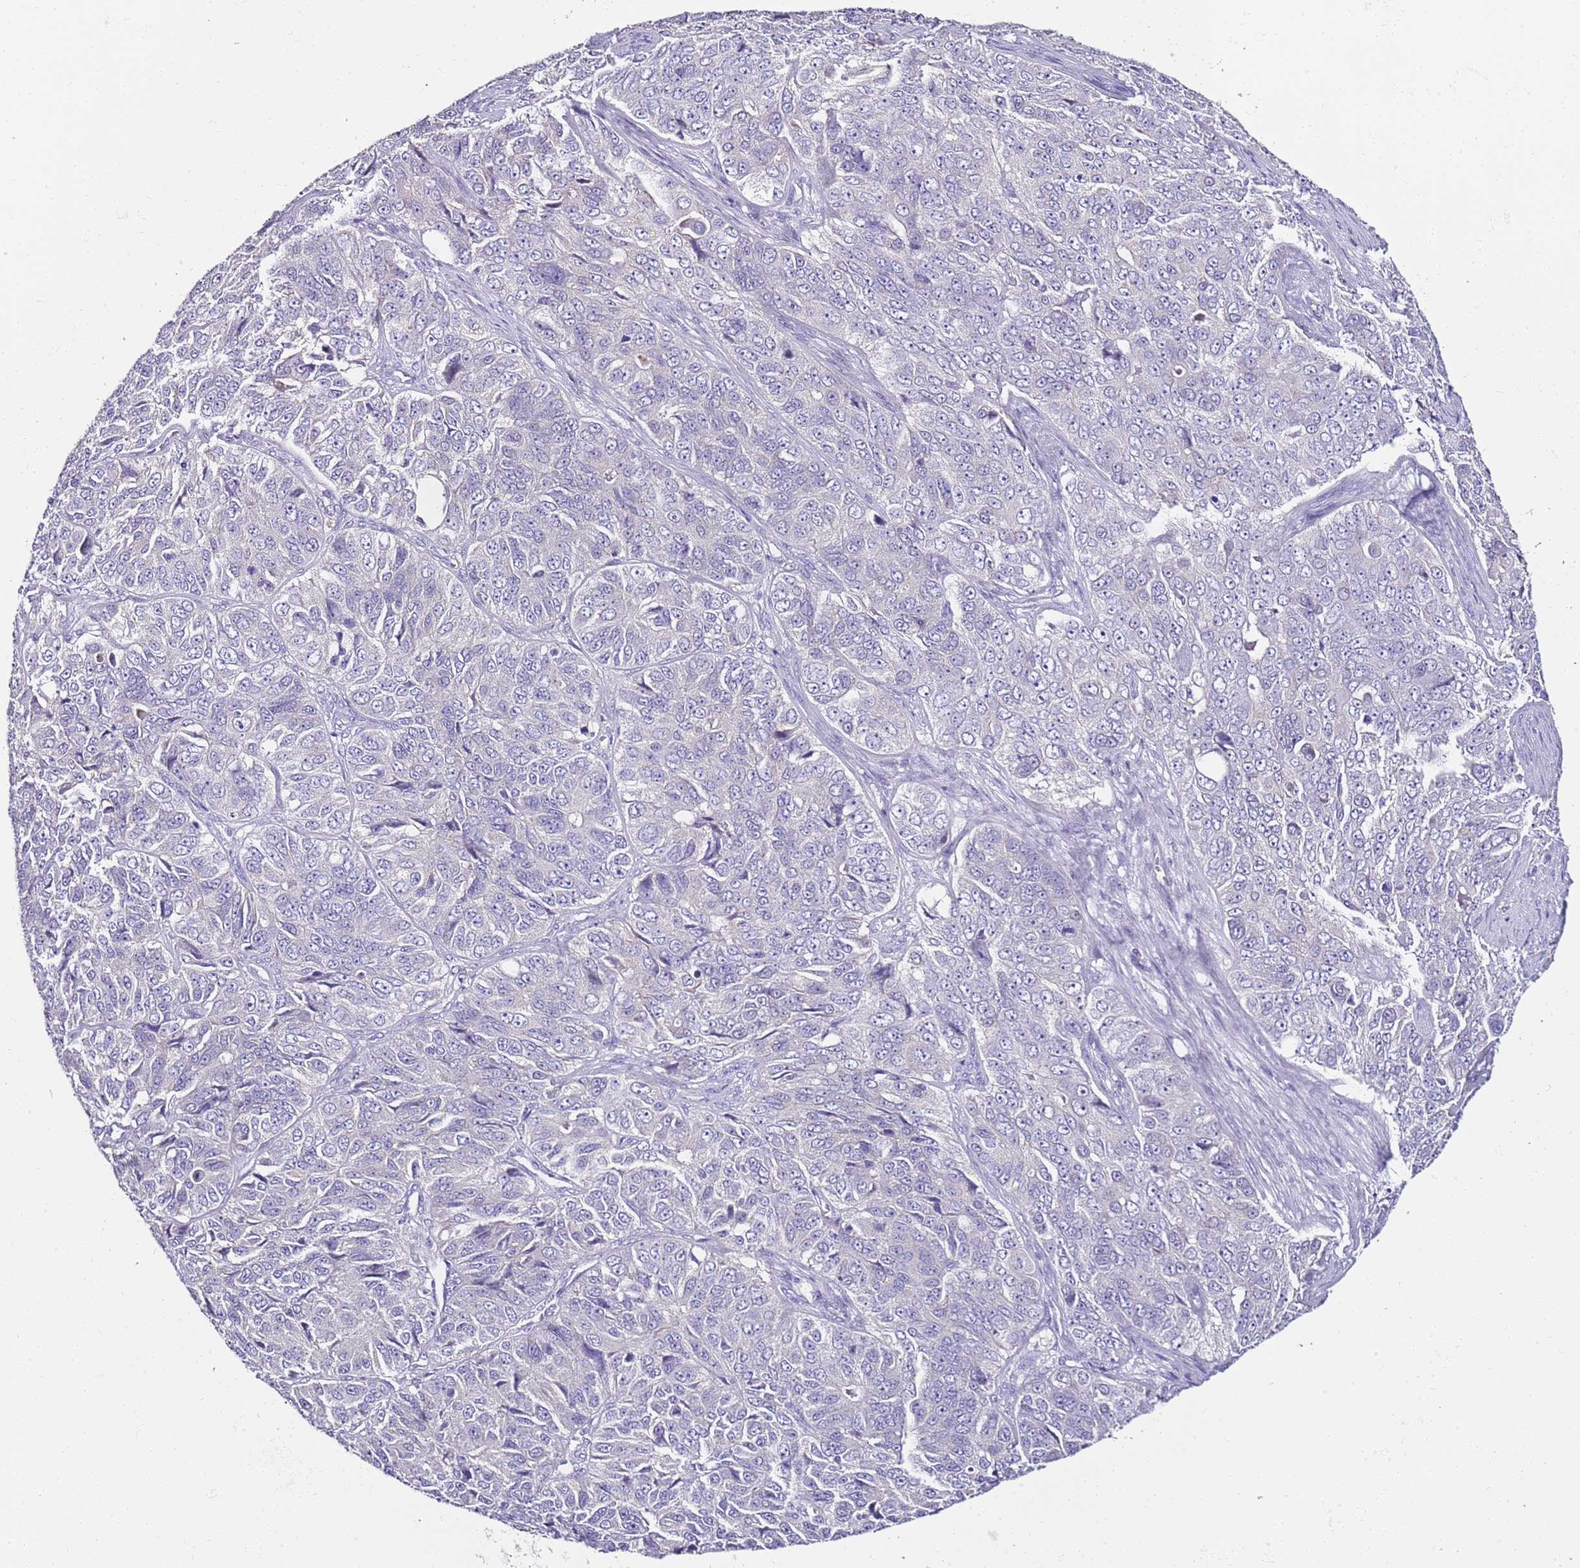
{"staining": {"intensity": "negative", "quantity": "none", "location": "none"}, "tissue": "ovarian cancer", "cell_type": "Tumor cells", "image_type": "cancer", "snomed": [{"axis": "morphology", "description": "Carcinoma, endometroid"}, {"axis": "topography", "description": "Ovary"}], "caption": "Tumor cells are negative for protein expression in human endometroid carcinoma (ovarian). (Stains: DAB immunohistochemistry with hematoxylin counter stain, Microscopy: brightfield microscopy at high magnification).", "gene": "MYBPC3", "patient": {"sex": "female", "age": 51}}